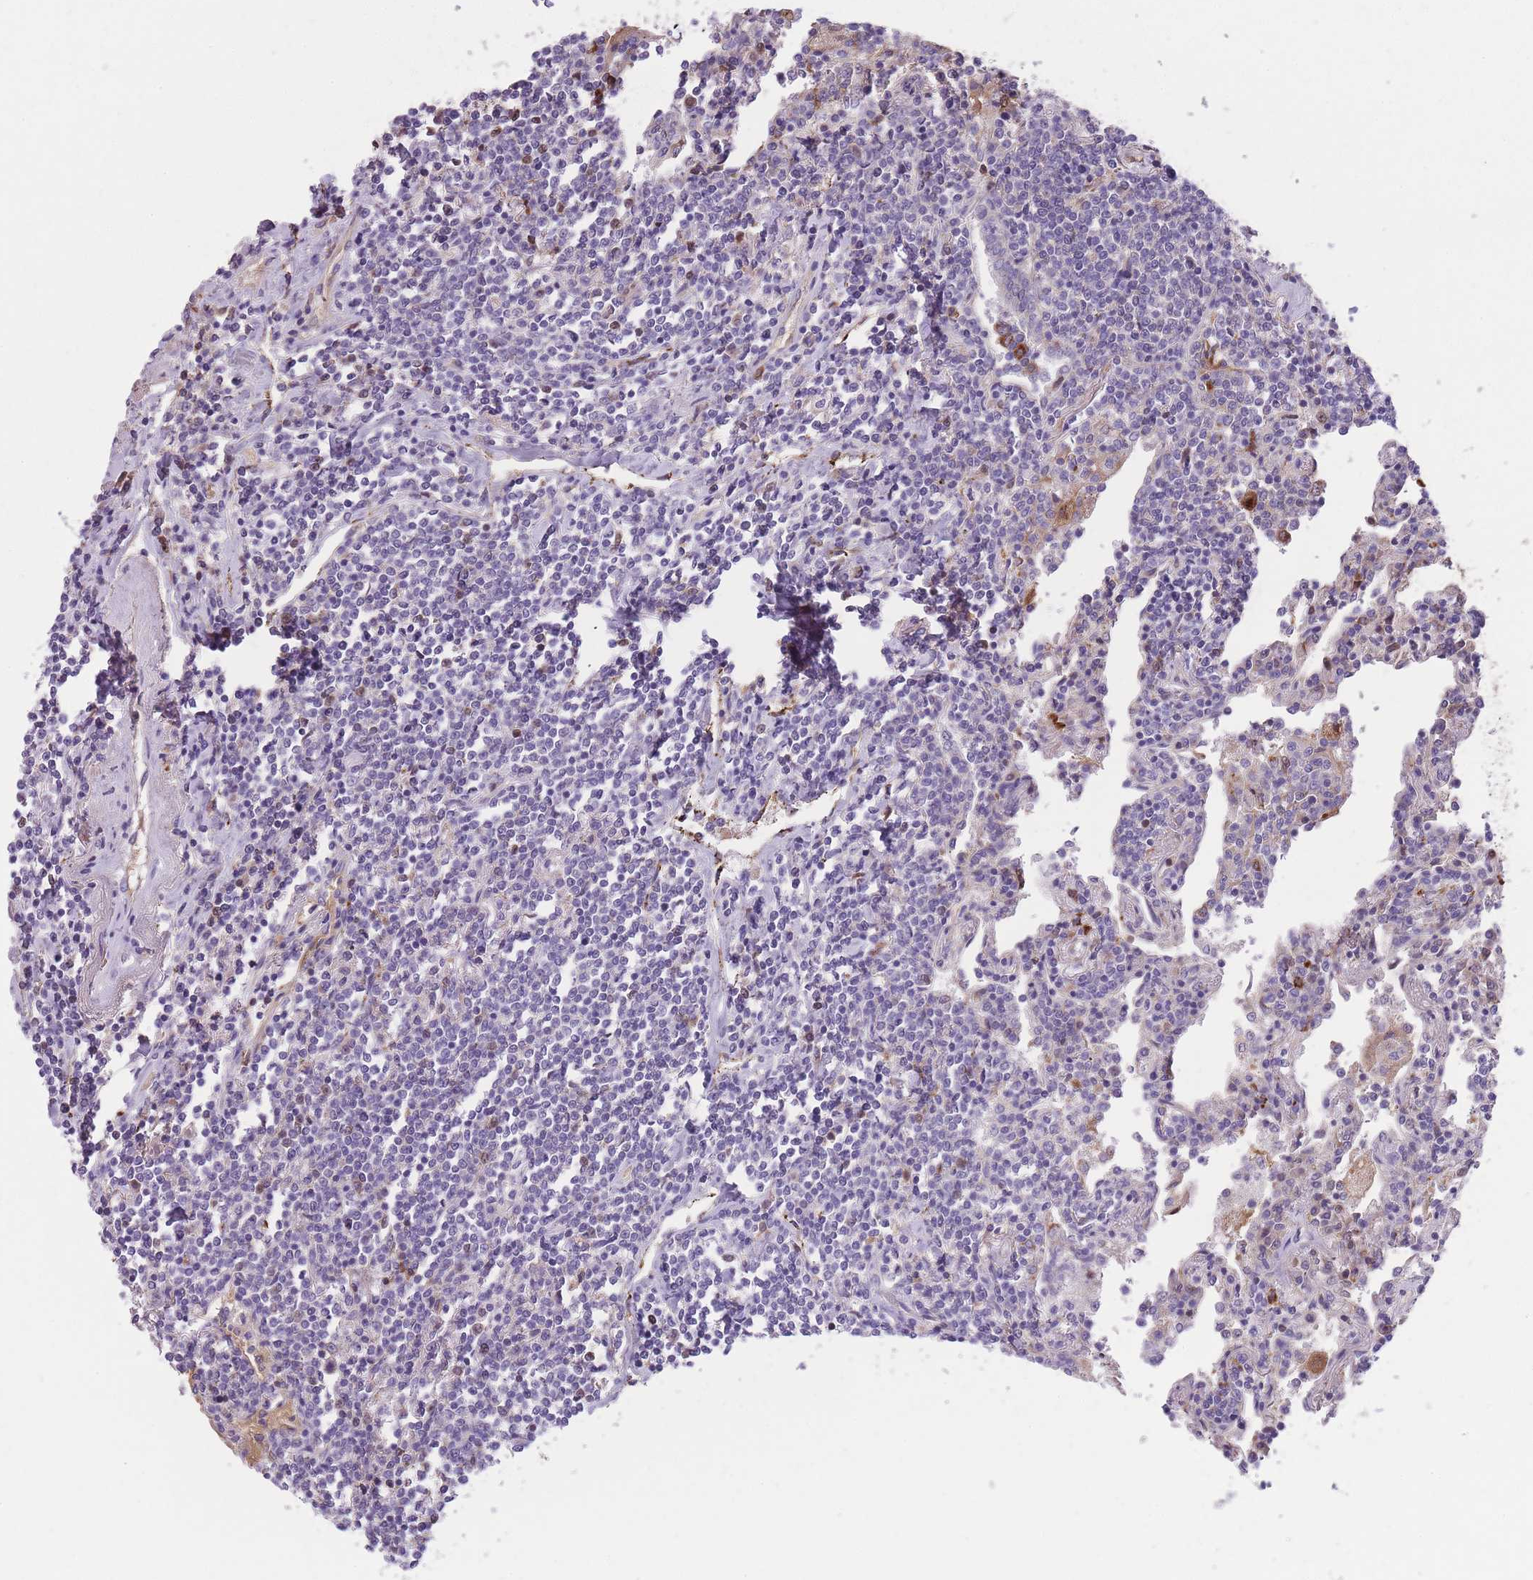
{"staining": {"intensity": "negative", "quantity": "none", "location": "none"}, "tissue": "lymphoma", "cell_type": "Tumor cells", "image_type": "cancer", "snomed": [{"axis": "morphology", "description": "Malignant lymphoma, non-Hodgkin's type, Low grade"}, {"axis": "topography", "description": "Lung"}], "caption": "Immunohistochemistry (IHC) photomicrograph of neoplastic tissue: lymphoma stained with DAB (3,3'-diaminobenzidine) demonstrates no significant protein expression in tumor cells.", "gene": "GNAT1", "patient": {"sex": "female", "age": 71}}